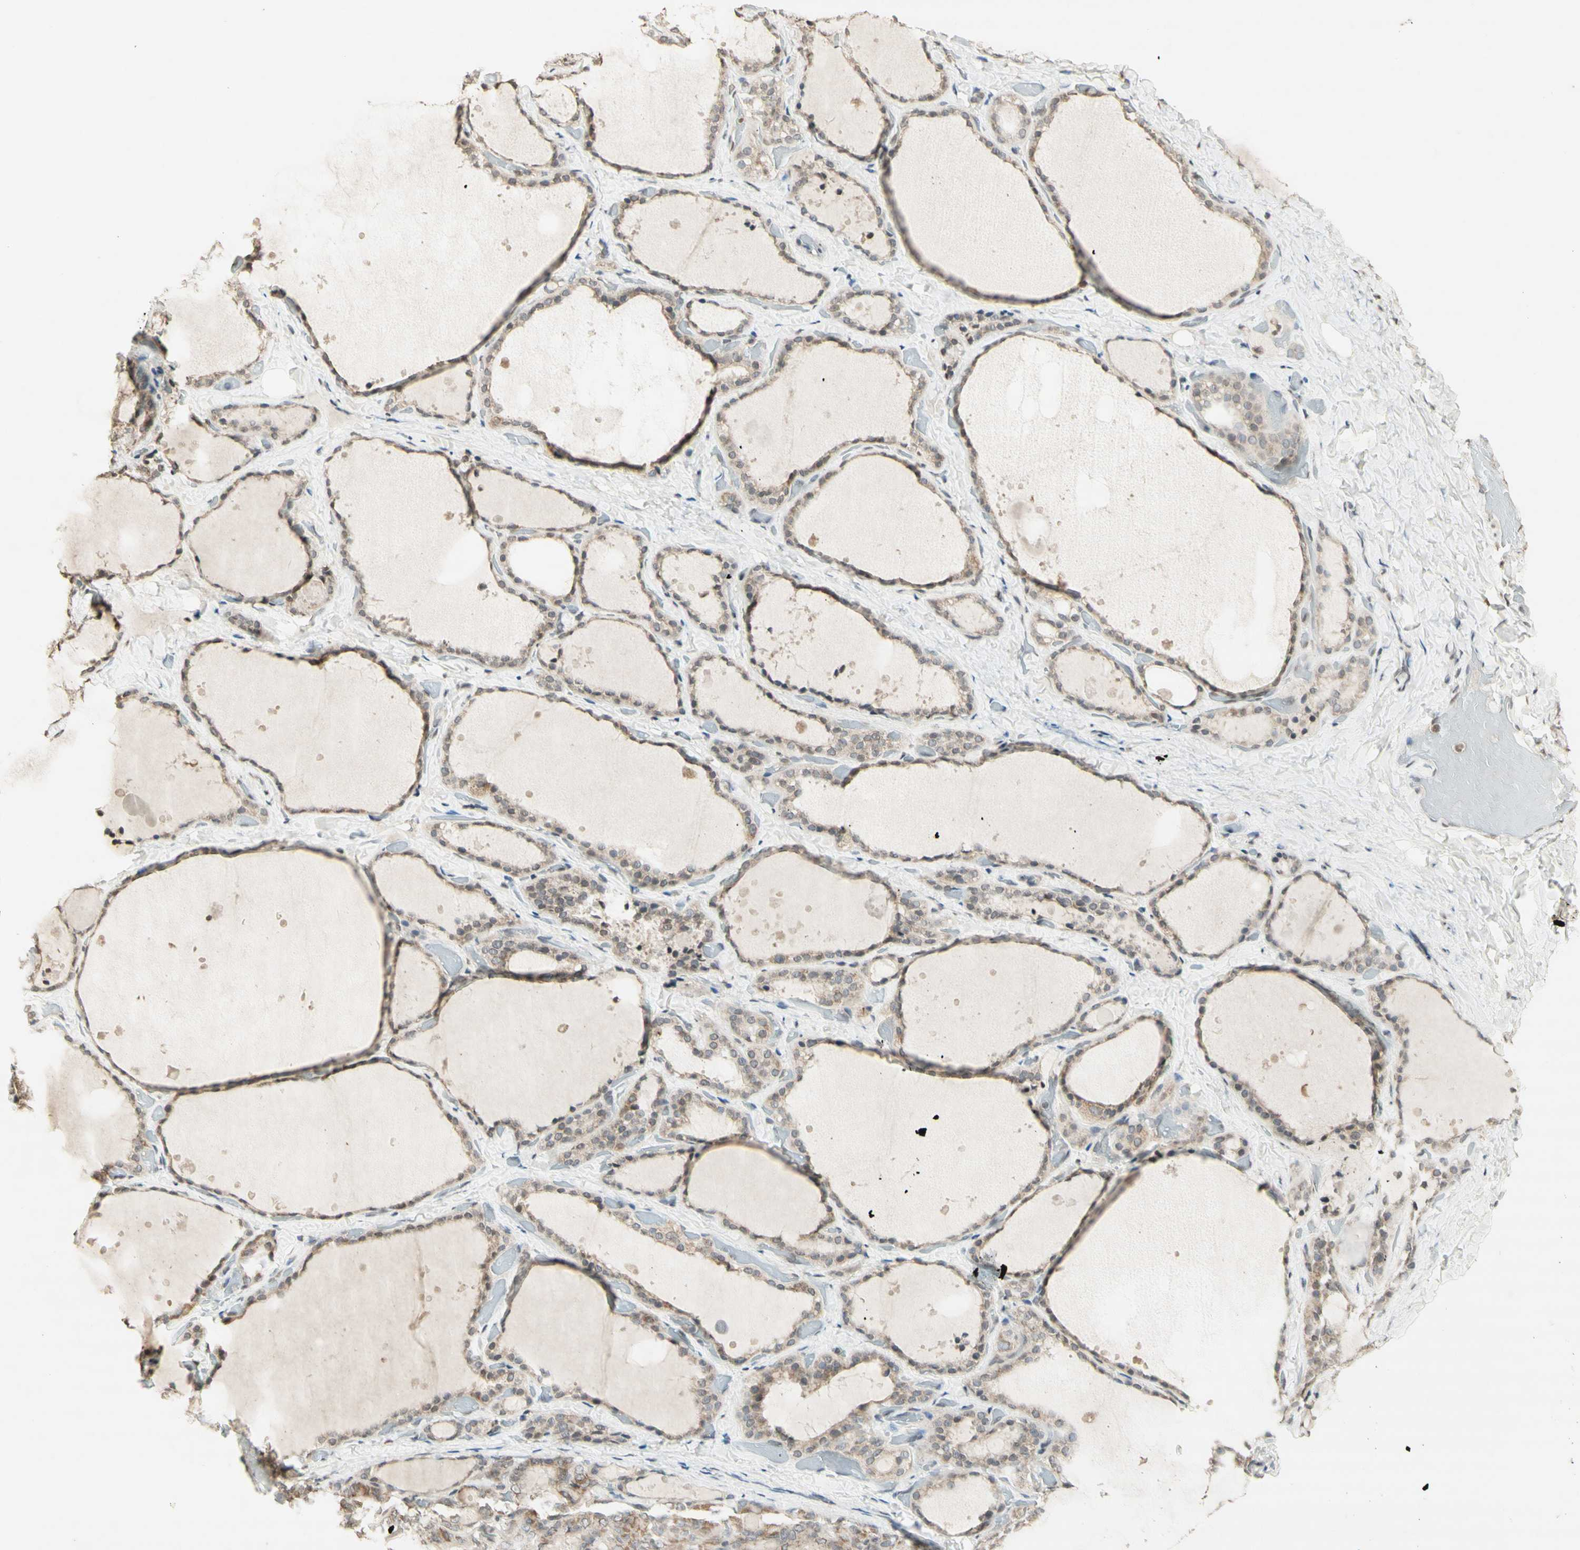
{"staining": {"intensity": "moderate", "quantity": ">75%", "location": "cytoplasmic/membranous"}, "tissue": "thyroid gland", "cell_type": "Glandular cells", "image_type": "normal", "snomed": [{"axis": "morphology", "description": "Normal tissue, NOS"}, {"axis": "topography", "description": "Thyroid gland"}], "caption": "Unremarkable thyroid gland exhibits moderate cytoplasmic/membranous staining in about >75% of glandular cells, visualized by immunohistochemistry.", "gene": "CCNI", "patient": {"sex": "female", "age": 44}}